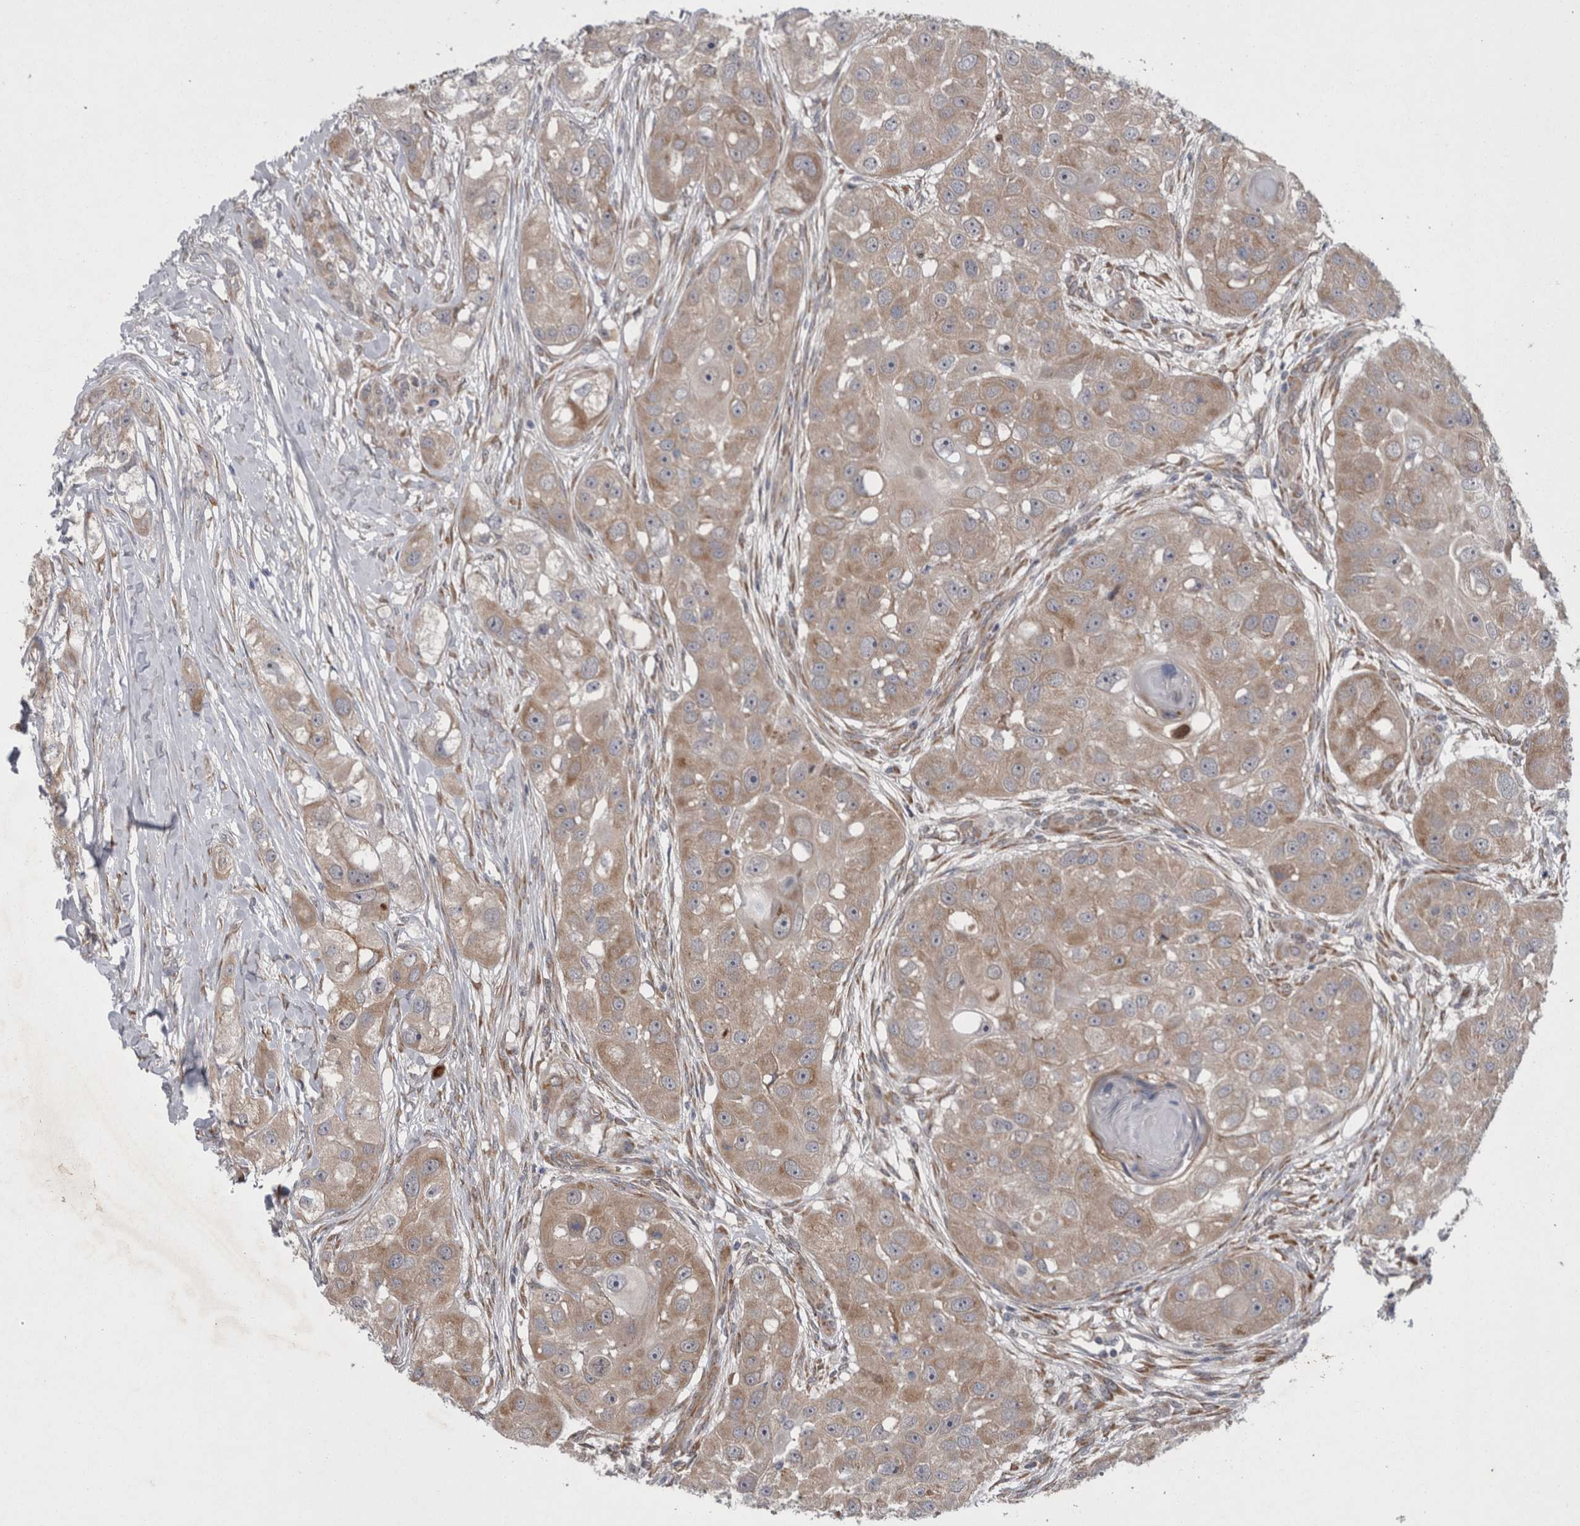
{"staining": {"intensity": "weak", "quantity": ">75%", "location": "cytoplasmic/membranous"}, "tissue": "head and neck cancer", "cell_type": "Tumor cells", "image_type": "cancer", "snomed": [{"axis": "morphology", "description": "Normal tissue, NOS"}, {"axis": "morphology", "description": "Squamous cell carcinoma, NOS"}, {"axis": "topography", "description": "Skeletal muscle"}, {"axis": "topography", "description": "Head-Neck"}], "caption": "High-magnification brightfield microscopy of squamous cell carcinoma (head and neck) stained with DAB (brown) and counterstained with hematoxylin (blue). tumor cells exhibit weak cytoplasmic/membranous staining is appreciated in approximately>75% of cells. Ihc stains the protein of interest in brown and the nuclei are stained blue.", "gene": "DDX6", "patient": {"sex": "male", "age": 51}}